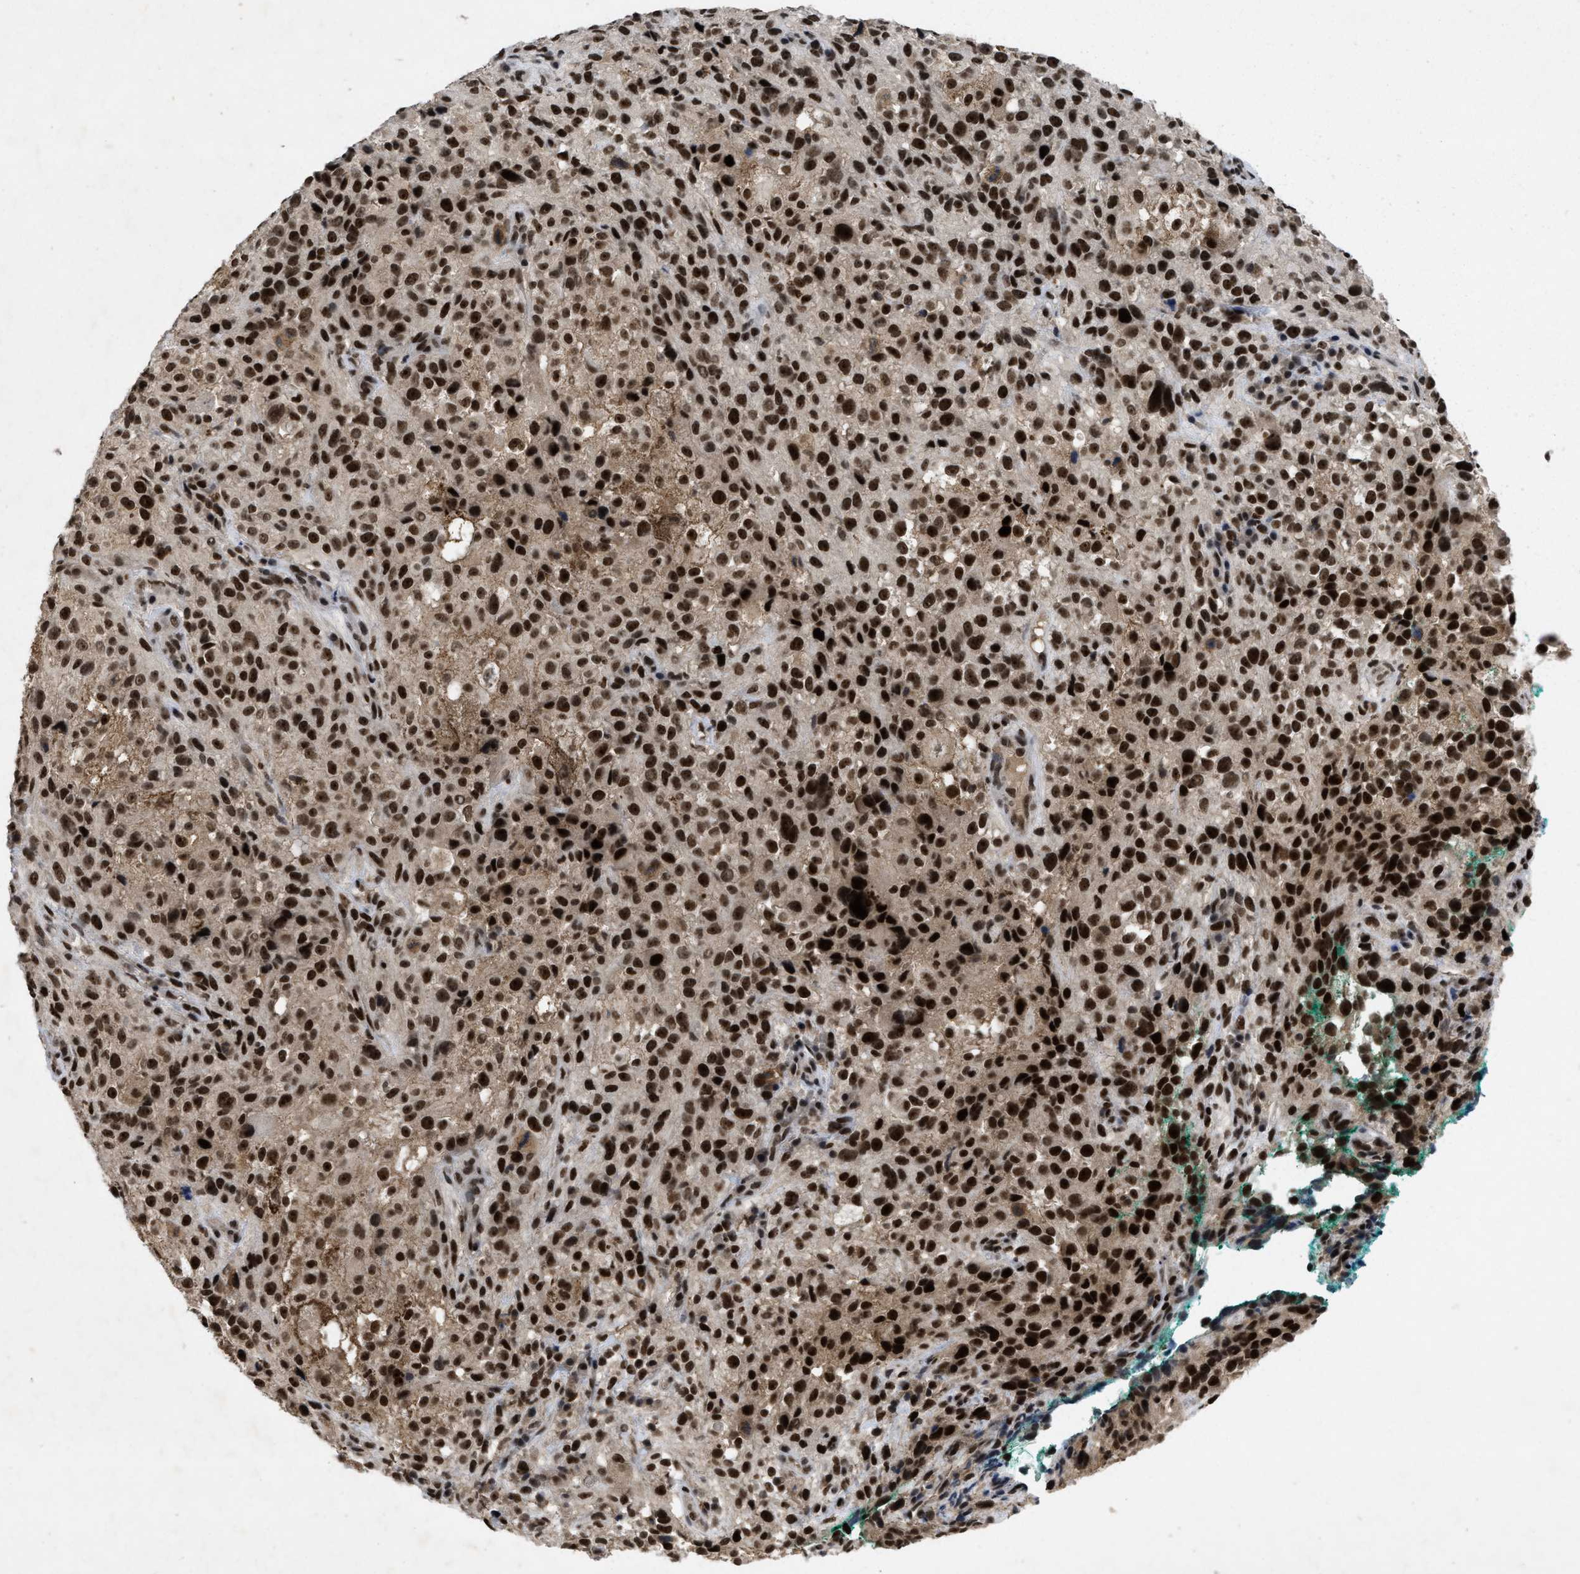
{"staining": {"intensity": "strong", "quantity": ">75%", "location": "nuclear"}, "tissue": "melanoma", "cell_type": "Tumor cells", "image_type": "cancer", "snomed": [{"axis": "morphology", "description": "Necrosis, NOS"}, {"axis": "morphology", "description": "Malignant melanoma, NOS"}, {"axis": "topography", "description": "Skin"}], "caption": "About >75% of tumor cells in melanoma display strong nuclear protein staining as visualized by brown immunohistochemical staining.", "gene": "ZNF346", "patient": {"sex": "female", "age": 87}}